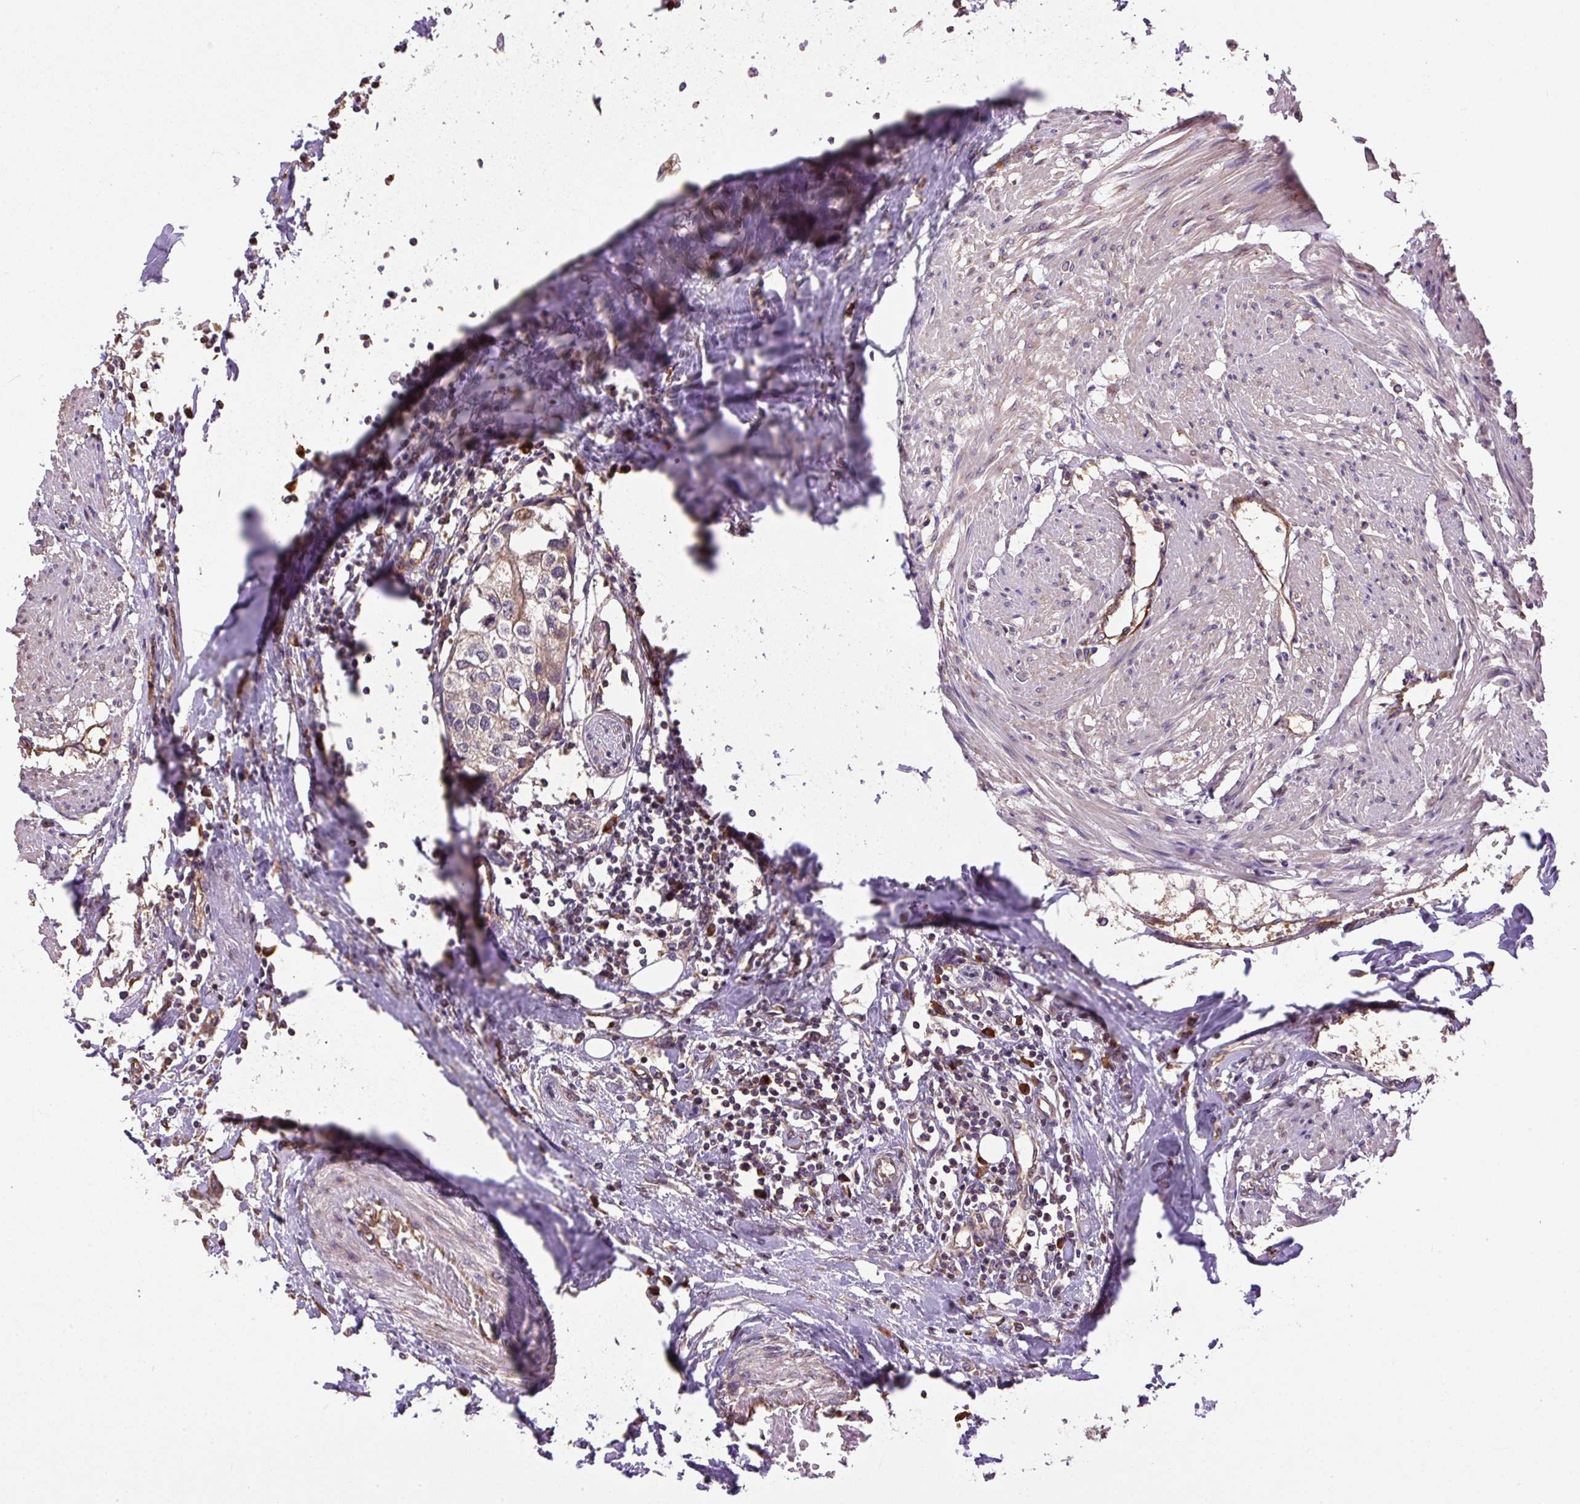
{"staining": {"intensity": "weak", "quantity": "<25%", "location": "cytoplasmic/membranous"}, "tissue": "urothelial cancer", "cell_type": "Tumor cells", "image_type": "cancer", "snomed": [{"axis": "morphology", "description": "Urothelial carcinoma, High grade"}, {"axis": "topography", "description": "Urinary bladder"}], "caption": "Immunohistochemistry of urothelial cancer demonstrates no staining in tumor cells. (DAB IHC visualized using brightfield microscopy, high magnification).", "gene": "PPME1", "patient": {"sex": "male", "age": 64}}